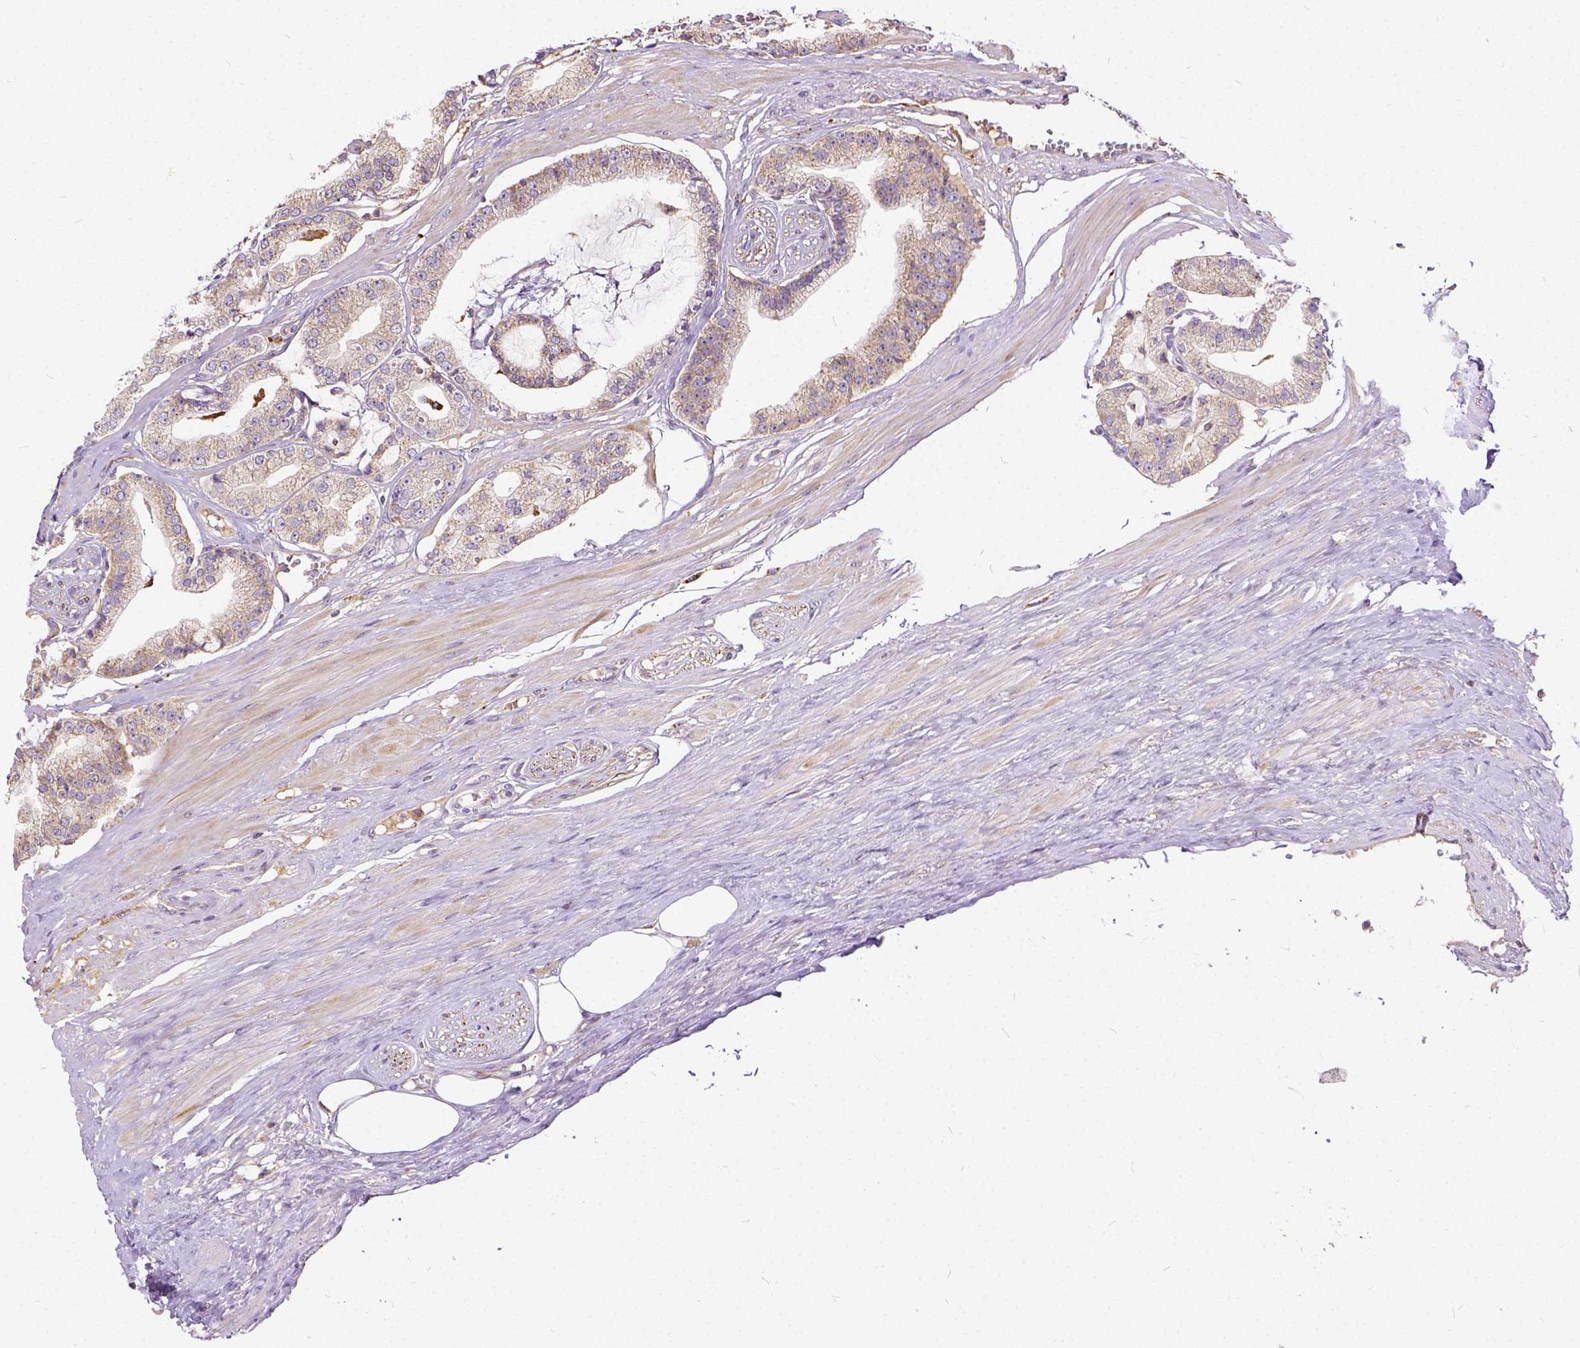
{"staining": {"intensity": "weak", "quantity": "<25%", "location": "cytoplasmic/membranous"}, "tissue": "prostate cancer", "cell_type": "Tumor cells", "image_type": "cancer", "snomed": [{"axis": "morphology", "description": "Adenocarcinoma, High grade"}, {"axis": "topography", "description": "Prostate"}], "caption": "IHC photomicrograph of human prostate cancer (high-grade adenocarcinoma) stained for a protein (brown), which reveals no expression in tumor cells. (DAB (3,3'-diaminobenzidine) IHC, high magnification).", "gene": "CADM4", "patient": {"sex": "male", "age": 71}}